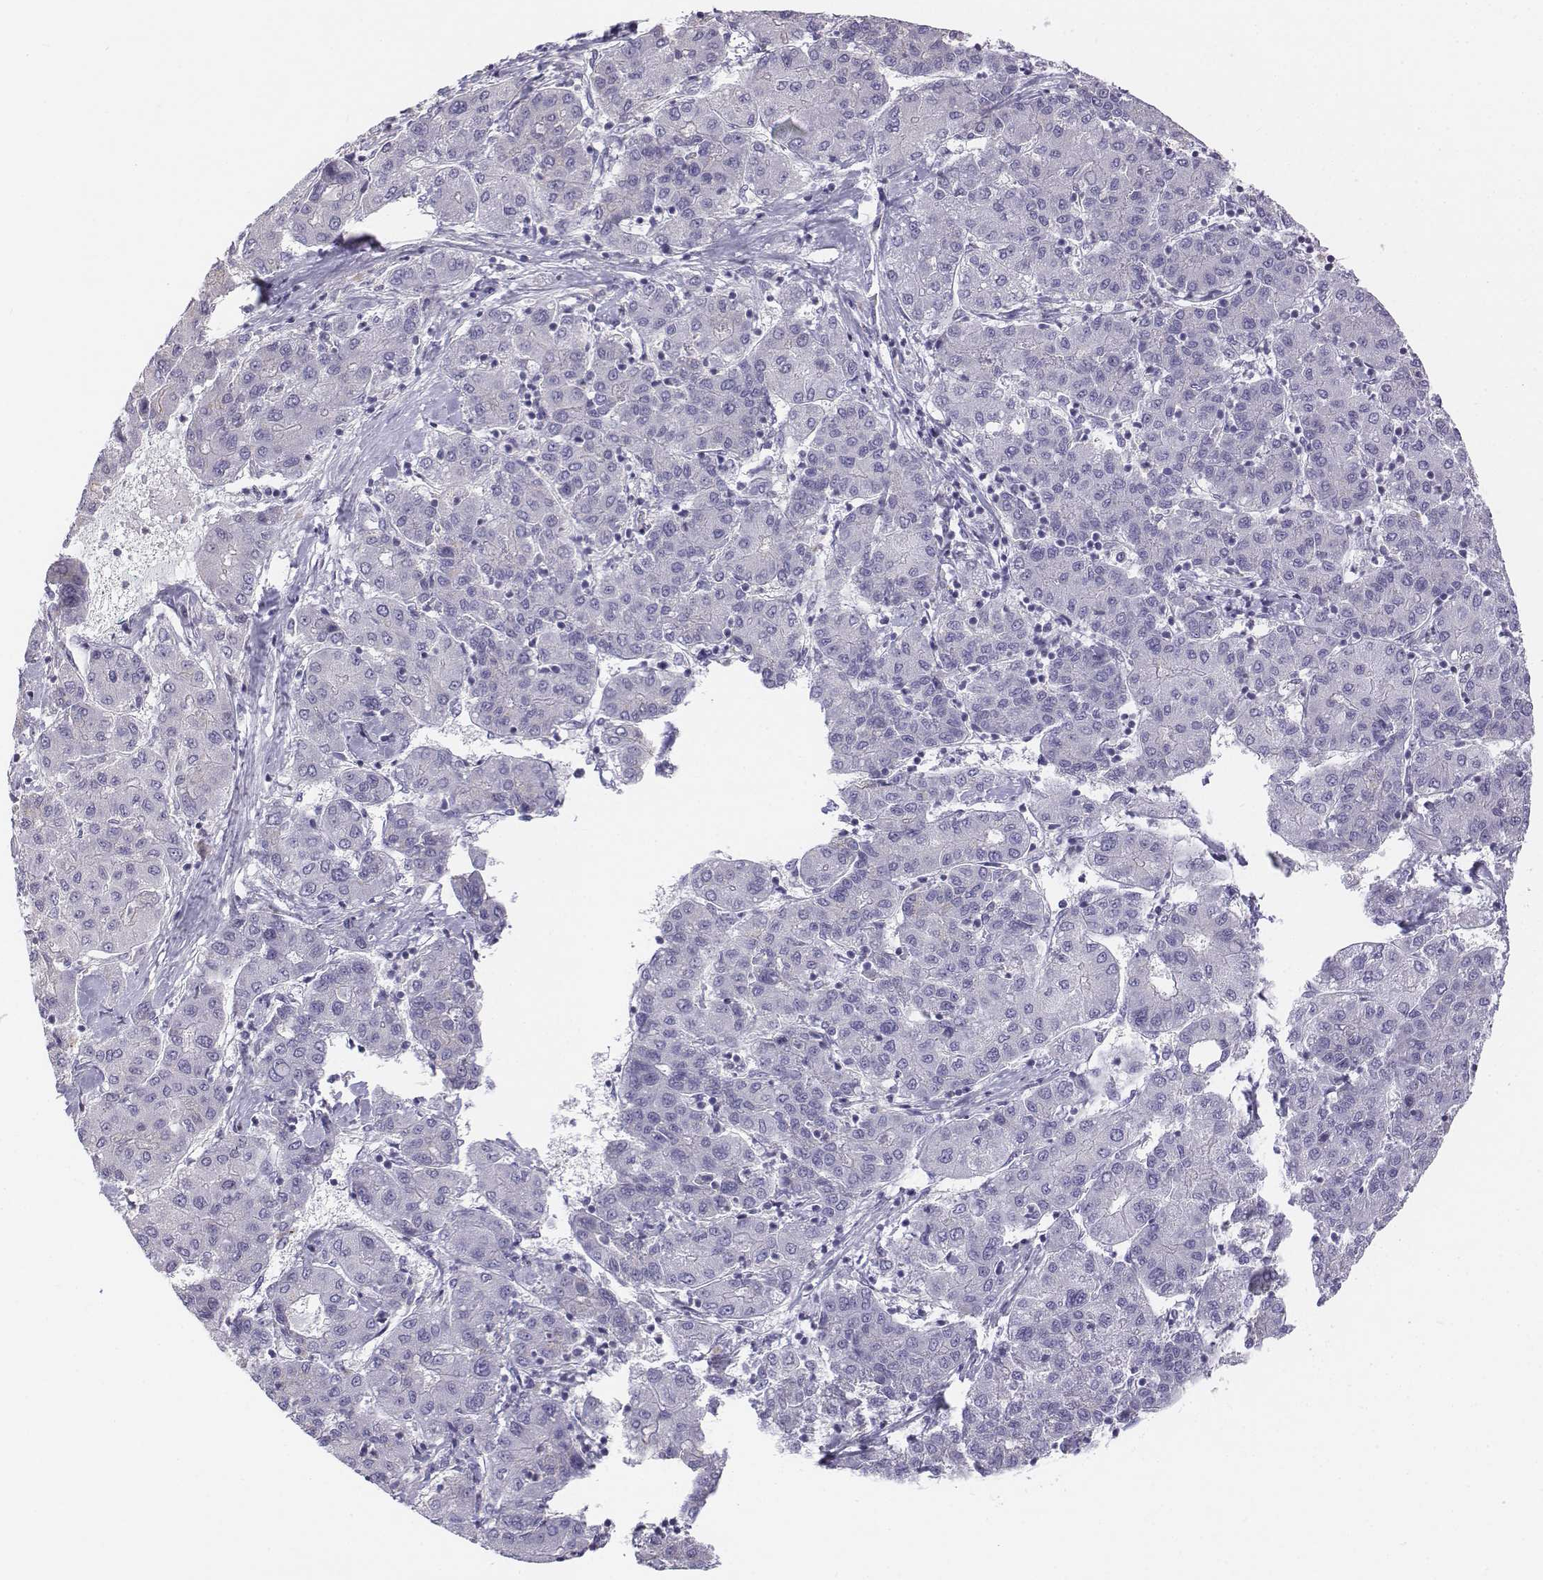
{"staining": {"intensity": "negative", "quantity": "none", "location": "none"}, "tissue": "liver cancer", "cell_type": "Tumor cells", "image_type": "cancer", "snomed": [{"axis": "morphology", "description": "Carcinoma, Hepatocellular, NOS"}, {"axis": "topography", "description": "Liver"}], "caption": "High power microscopy photomicrograph of an immunohistochemistry histopathology image of liver cancer (hepatocellular carcinoma), revealing no significant staining in tumor cells.", "gene": "LGSN", "patient": {"sex": "male", "age": 65}}